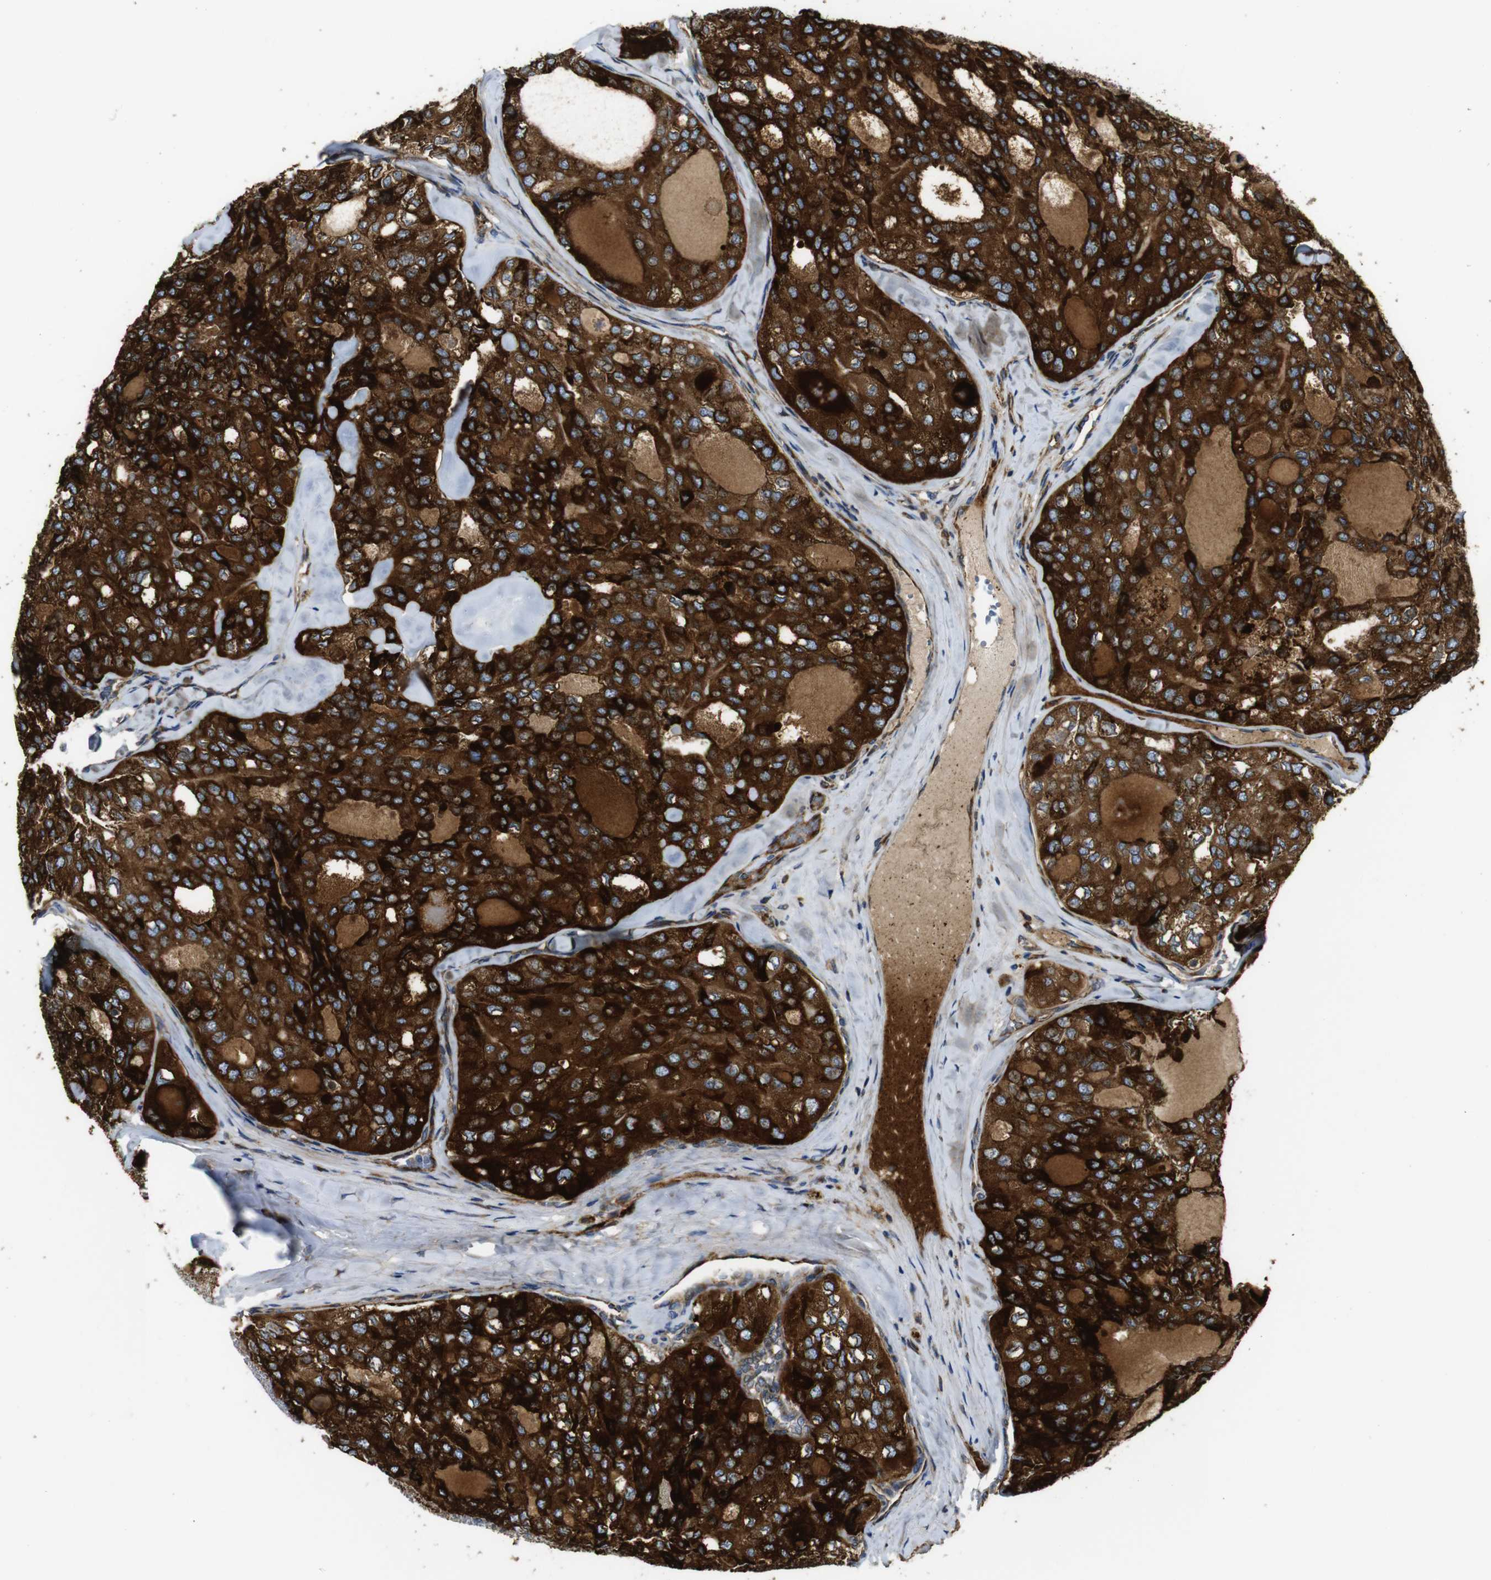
{"staining": {"intensity": "strong", "quantity": ">75%", "location": "cytoplasmic/membranous"}, "tissue": "thyroid cancer", "cell_type": "Tumor cells", "image_type": "cancer", "snomed": [{"axis": "morphology", "description": "Follicular adenoma carcinoma, NOS"}, {"axis": "topography", "description": "Thyroid gland"}], "caption": "High-magnification brightfield microscopy of follicular adenoma carcinoma (thyroid) stained with DAB (brown) and counterstained with hematoxylin (blue). tumor cells exhibit strong cytoplasmic/membranous staining is identified in approximately>75% of cells. The protein of interest is stained brown, and the nuclei are stained in blue (DAB IHC with brightfield microscopy, high magnification).", "gene": "UBE2G2", "patient": {"sex": "male", "age": 75}}